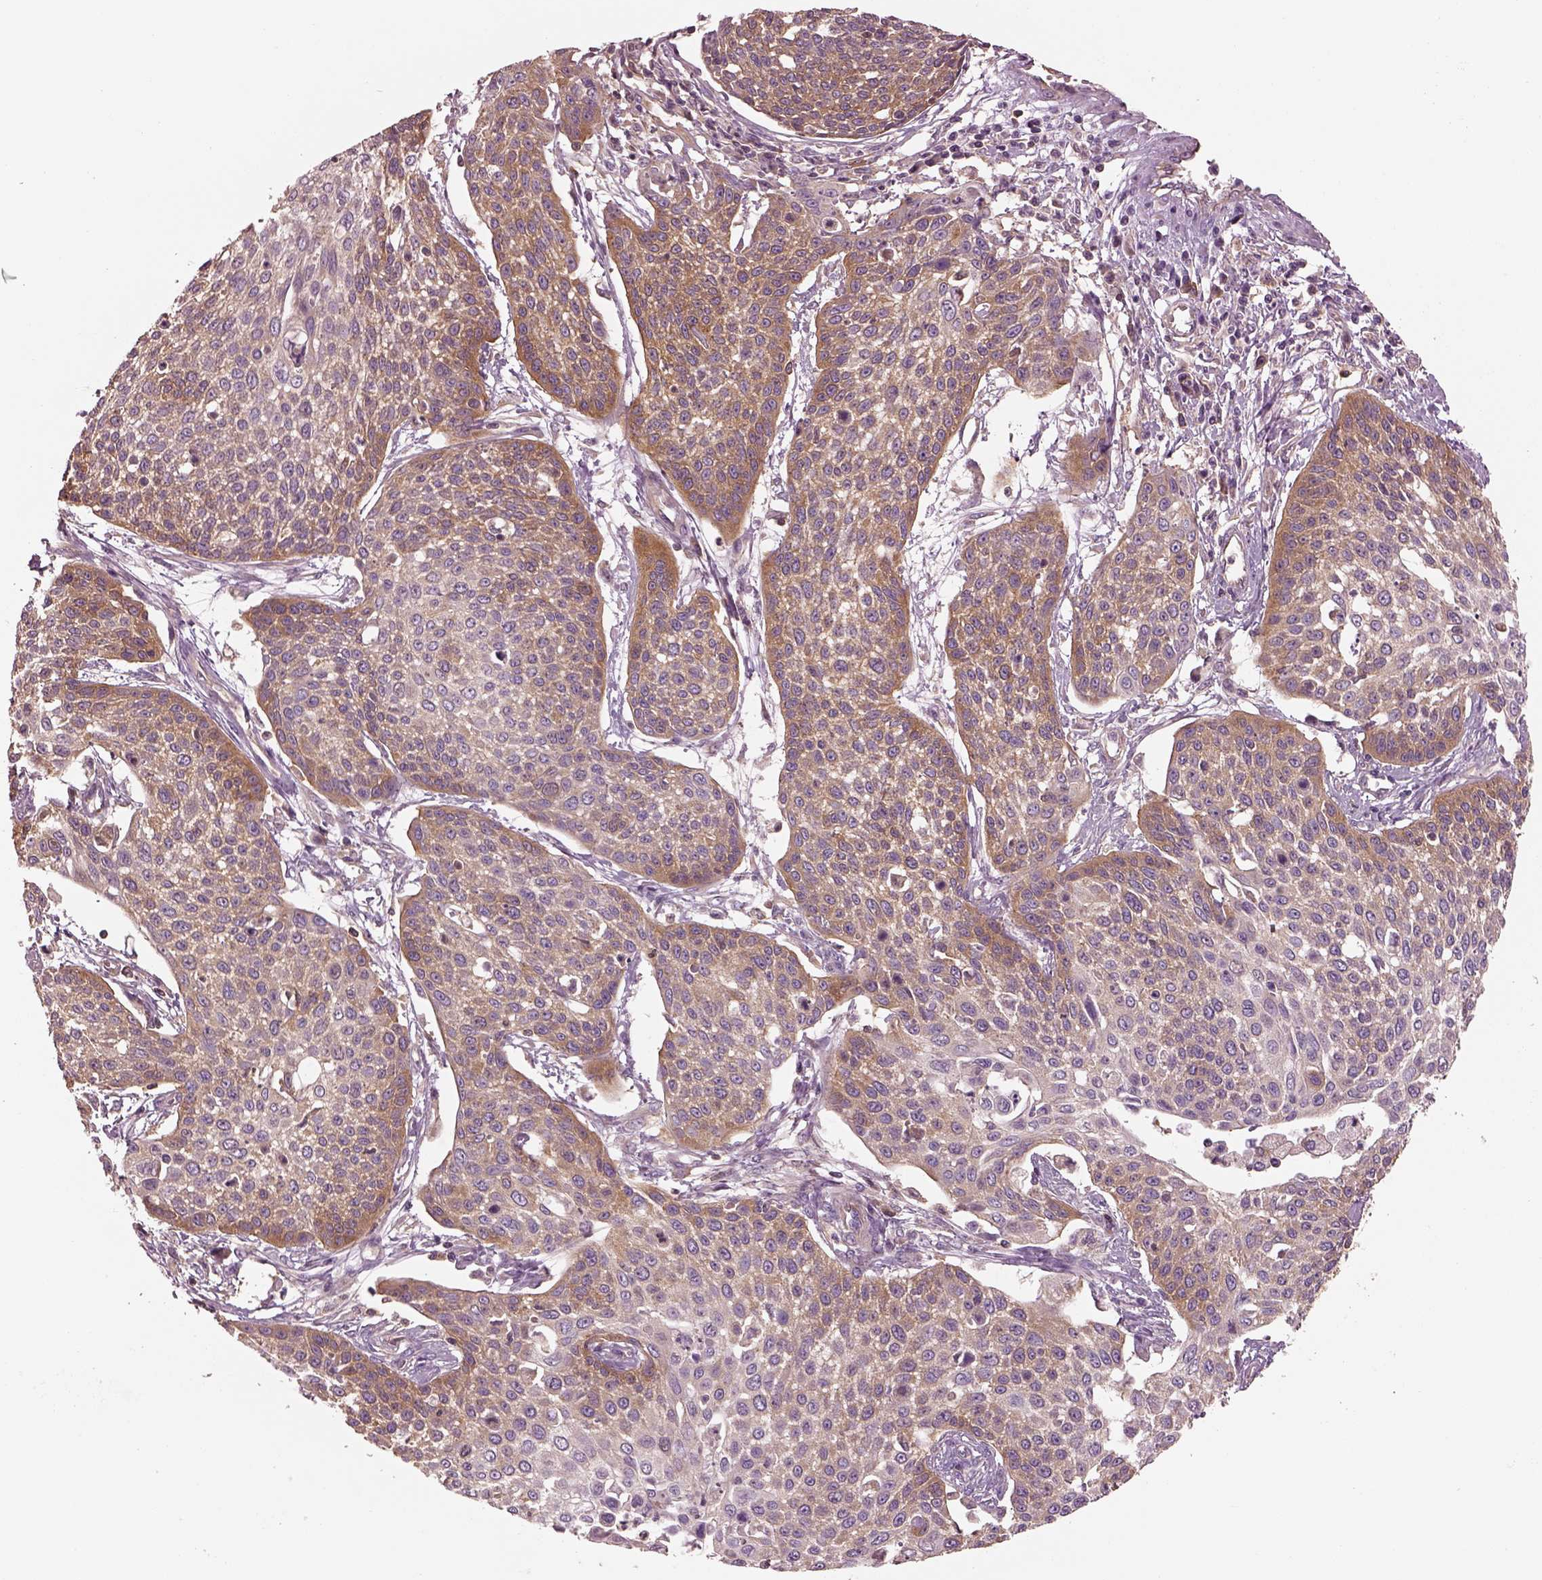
{"staining": {"intensity": "moderate", "quantity": ">75%", "location": "cytoplasmic/membranous"}, "tissue": "cervical cancer", "cell_type": "Tumor cells", "image_type": "cancer", "snomed": [{"axis": "morphology", "description": "Squamous cell carcinoma, NOS"}, {"axis": "topography", "description": "Cervix"}], "caption": "Immunohistochemical staining of human cervical cancer exhibits medium levels of moderate cytoplasmic/membranous expression in about >75% of tumor cells. The staining is performed using DAB brown chromogen to label protein expression. The nuclei are counter-stained blue using hematoxylin.", "gene": "CAD", "patient": {"sex": "female", "age": 34}}